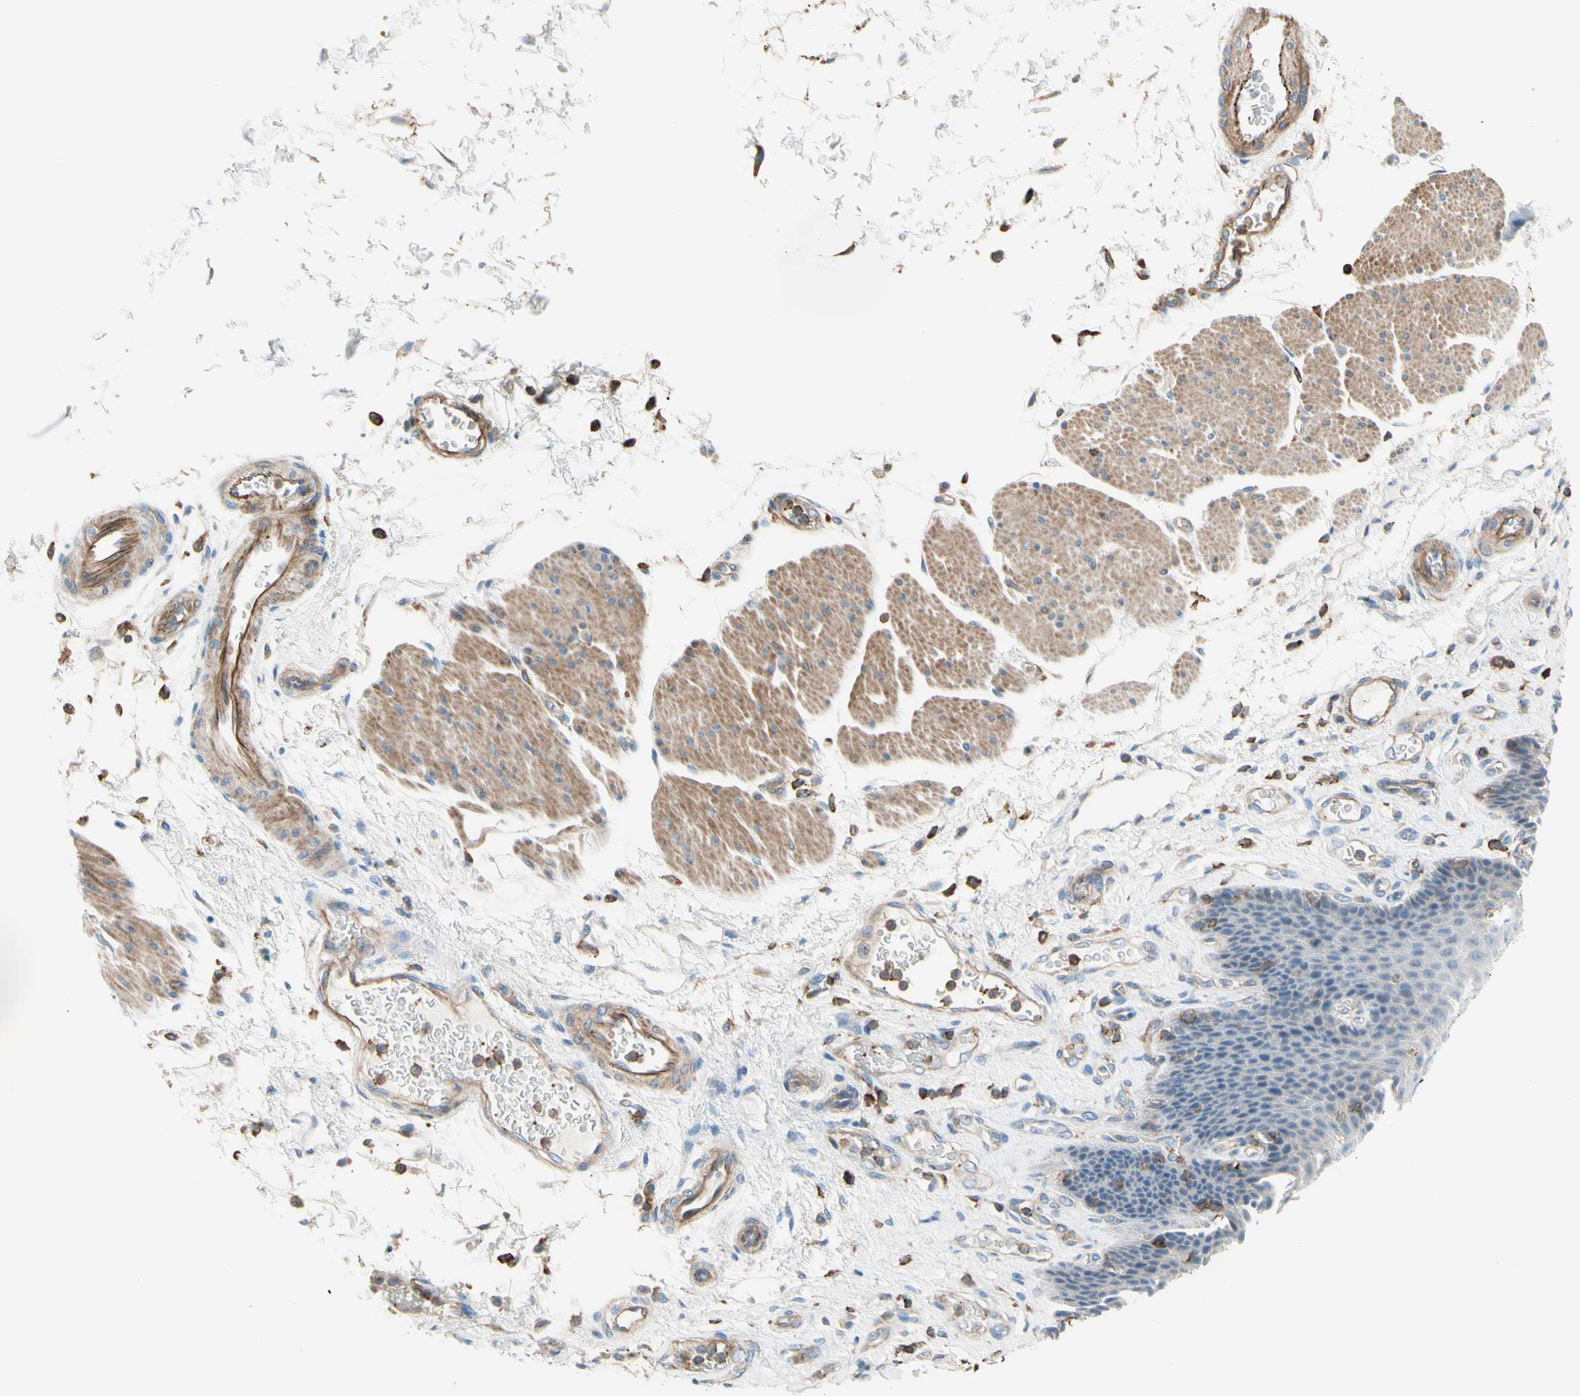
{"staining": {"intensity": "moderate", "quantity": "<25%", "location": "cytoplasmic/membranous"}, "tissue": "esophagus", "cell_type": "Squamous epithelial cells", "image_type": "normal", "snomed": [{"axis": "morphology", "description": "Normal tissue, NOS"}, {"axis": "topography", "description": "Esophagus"}], "caption": "Normal esophagus was stained to show a protein in brown. There is low levels of moderate cytoplasmic/membranous staining in about <25% of squamous epithelial cells.", "gene": "SEMA4C", "patient": {"sex": "female", "age": 72}}